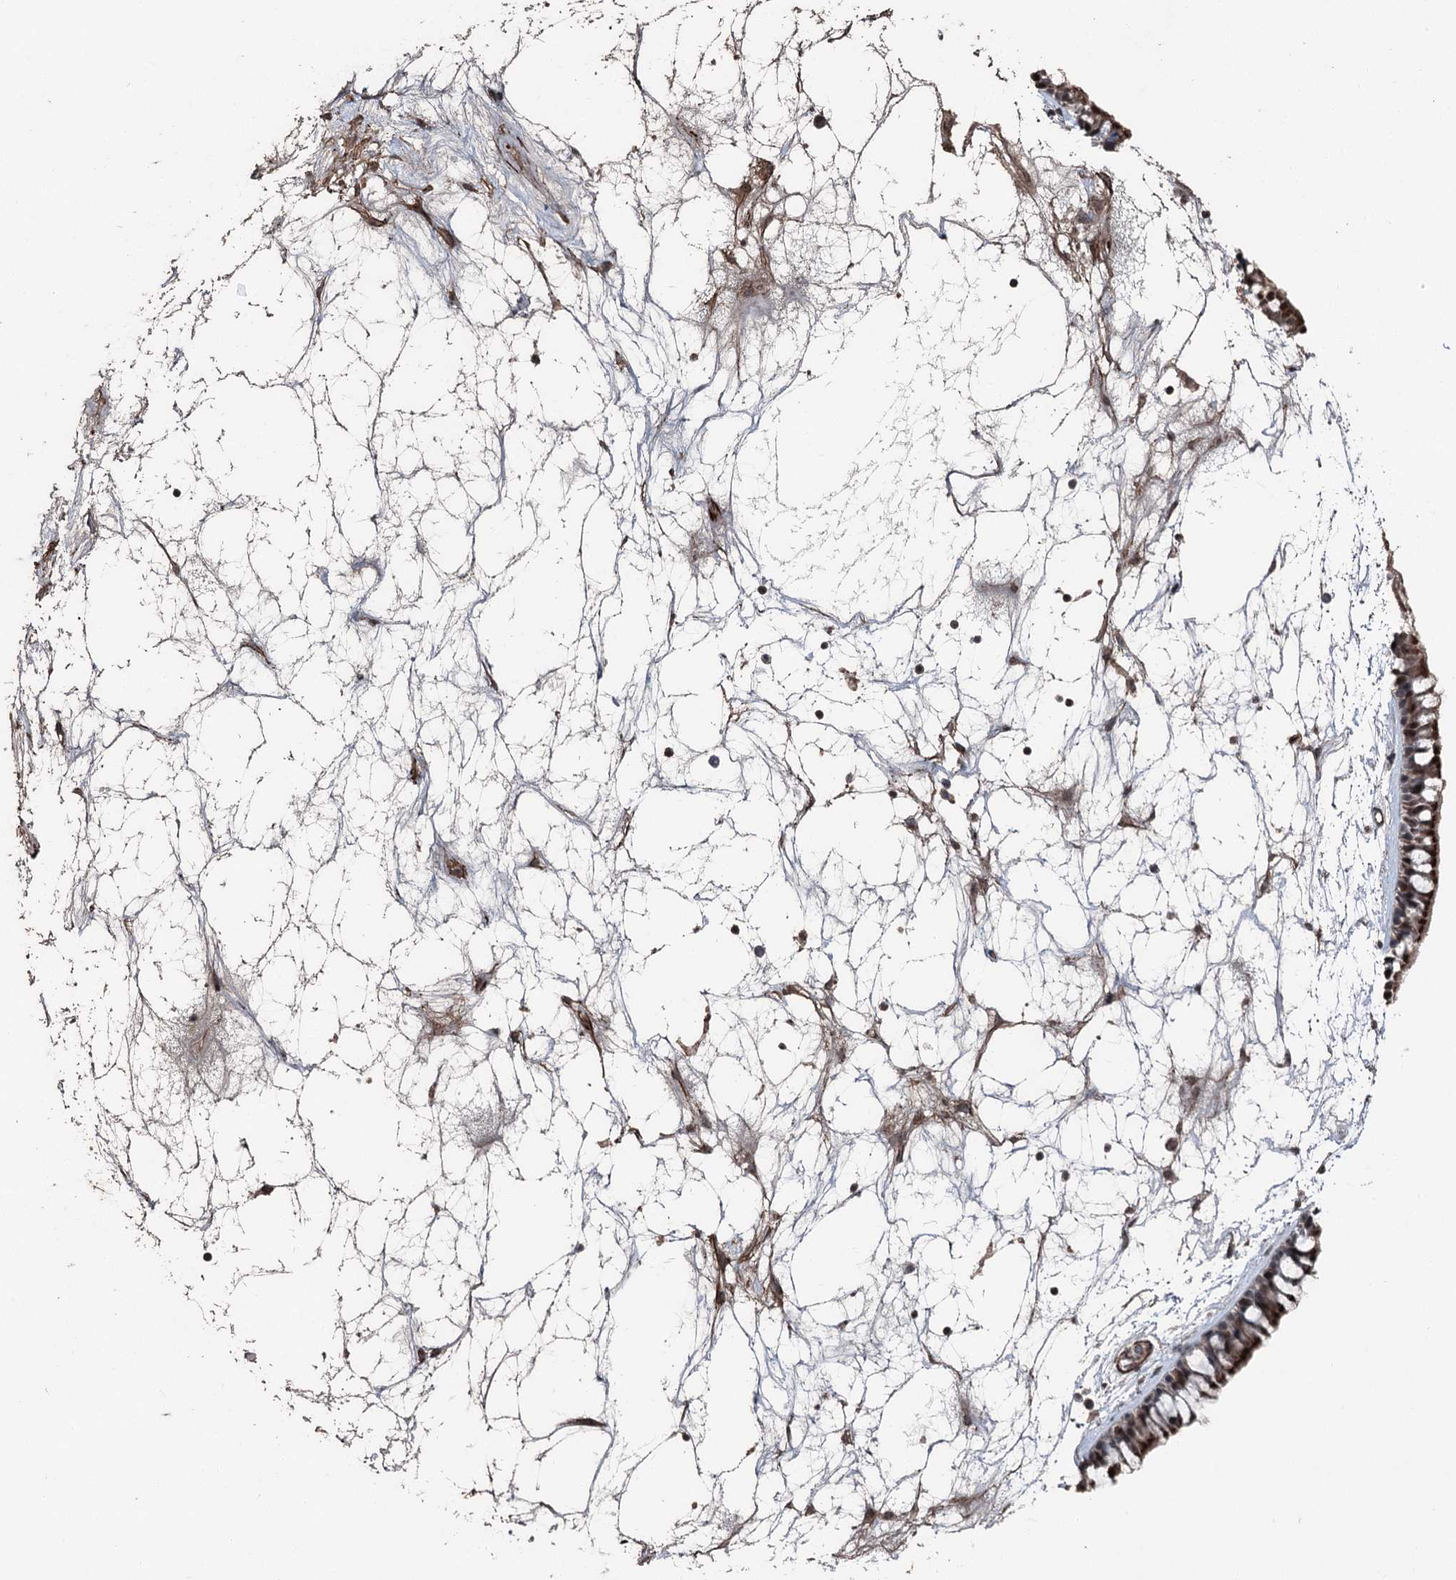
{"staining": {"intensity": "strong", "quantity": "25%-75%", "location": "cytoplasmic/membranous,nuclear"}, "tissue": "nasopharynx", "cell_type": "Respiratory epithelial cells", "image_type": "normal", "snomed": [{"axis": "morphology", "description": "Normal tissue, NOS"}, {"axis": "topography", "description": "Nasopharynx"}], "caption": "Protein expression analysis of unremarkable nasopharynx demonstrates strong cytoplasmic/membranous,nuclear expression in approximately 25%-75% of respiratory epithelial cells.", "gene": "CCDC82", "patient": {"sex": "male", "age": 64}}